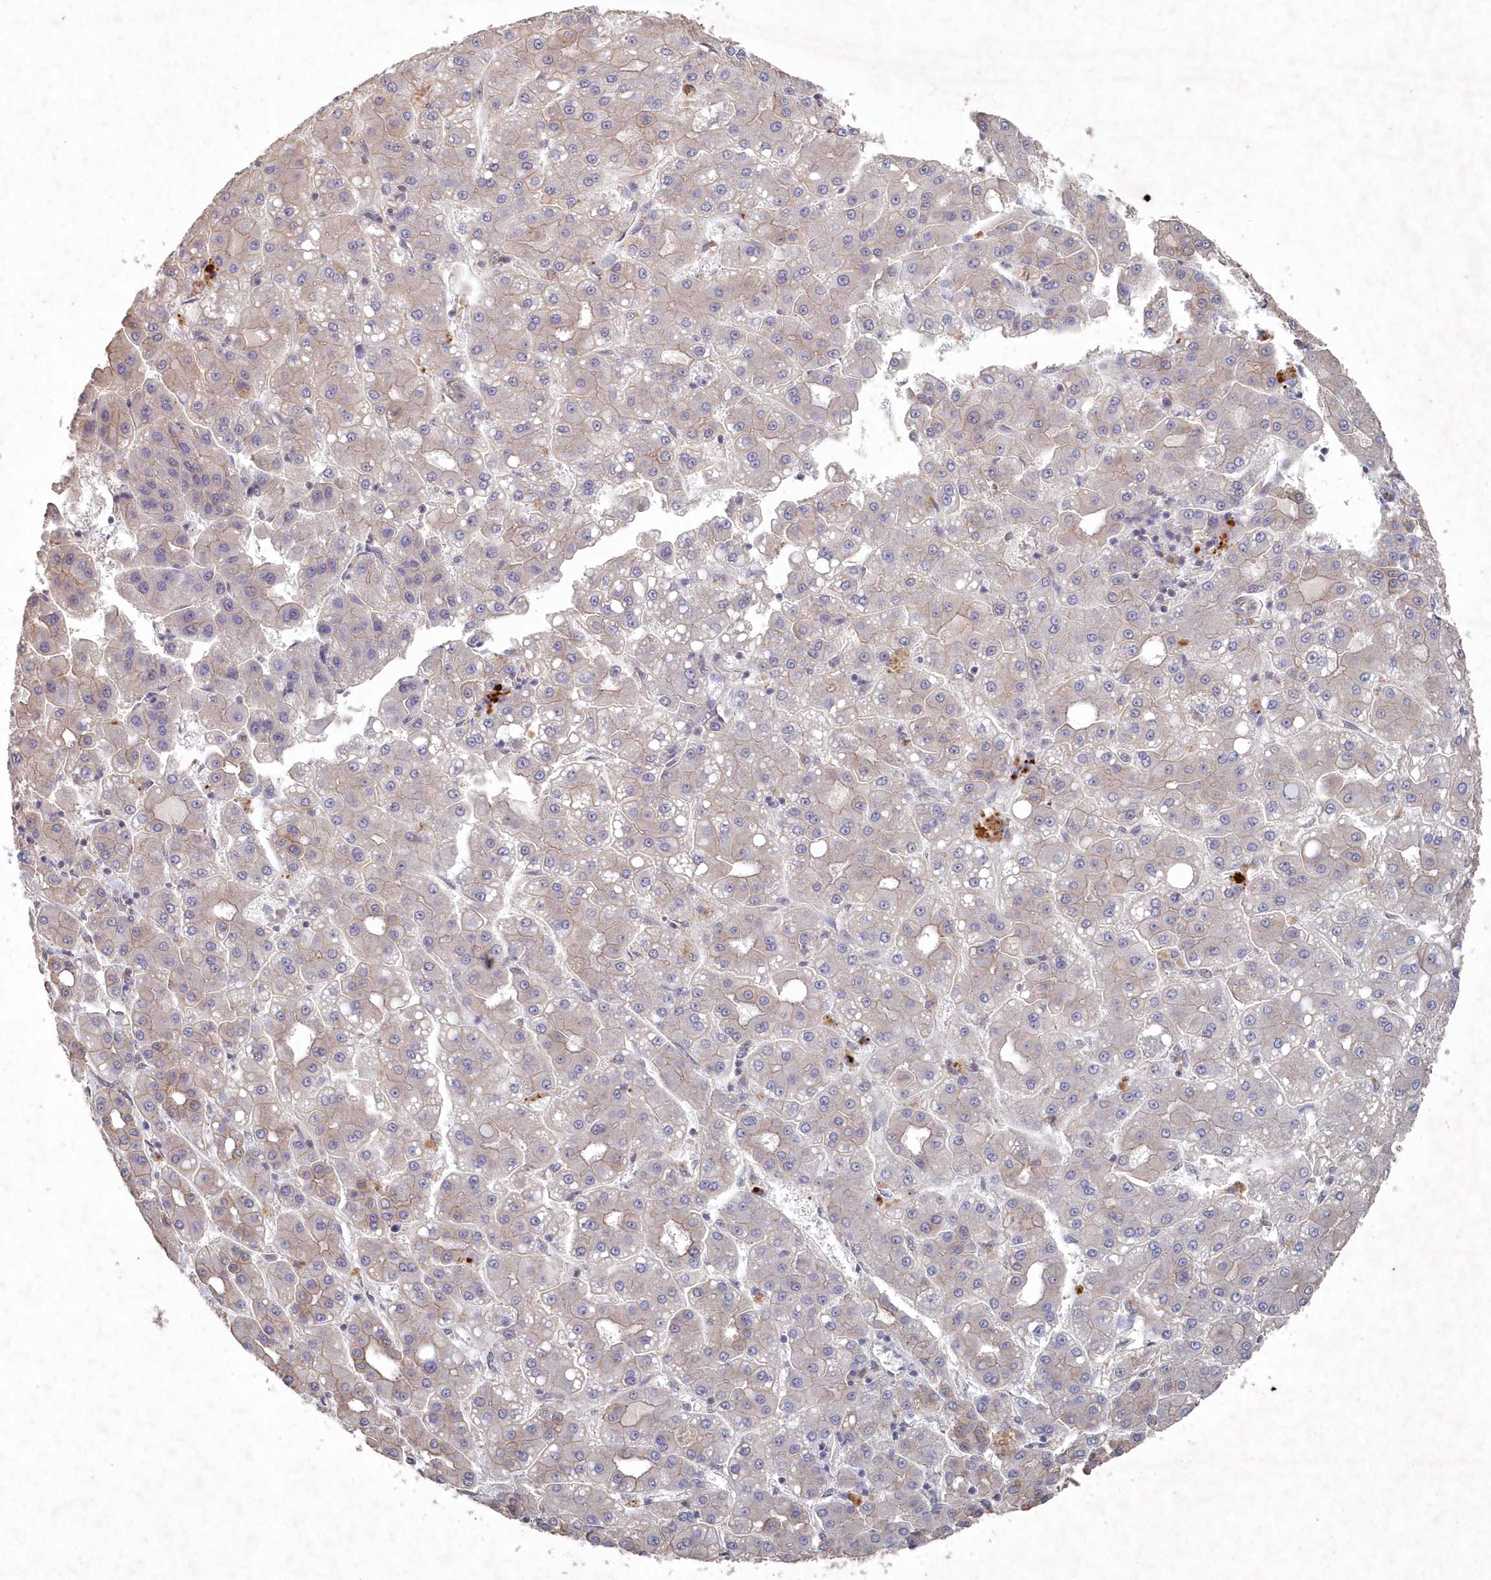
{"staining": {"intensity": "weak", "quantity": "<25%", "location": "cytoplasmic/membranous"}, "tissue": "liver cancer", "cell_type": "Tumor cells", "image_type": "cancer", "snomed": [{"axis": "morphology", "description": "Carcinoma, Hepatocellular, NOS"}, {"axis": "topography", "description": "Liver"}], "caption": "There is no significant positivity in tumor cells of liver hepatocellular carcinoma.", "gene": "VSIG2", "patient": {"sex": "male", "age": 65}}